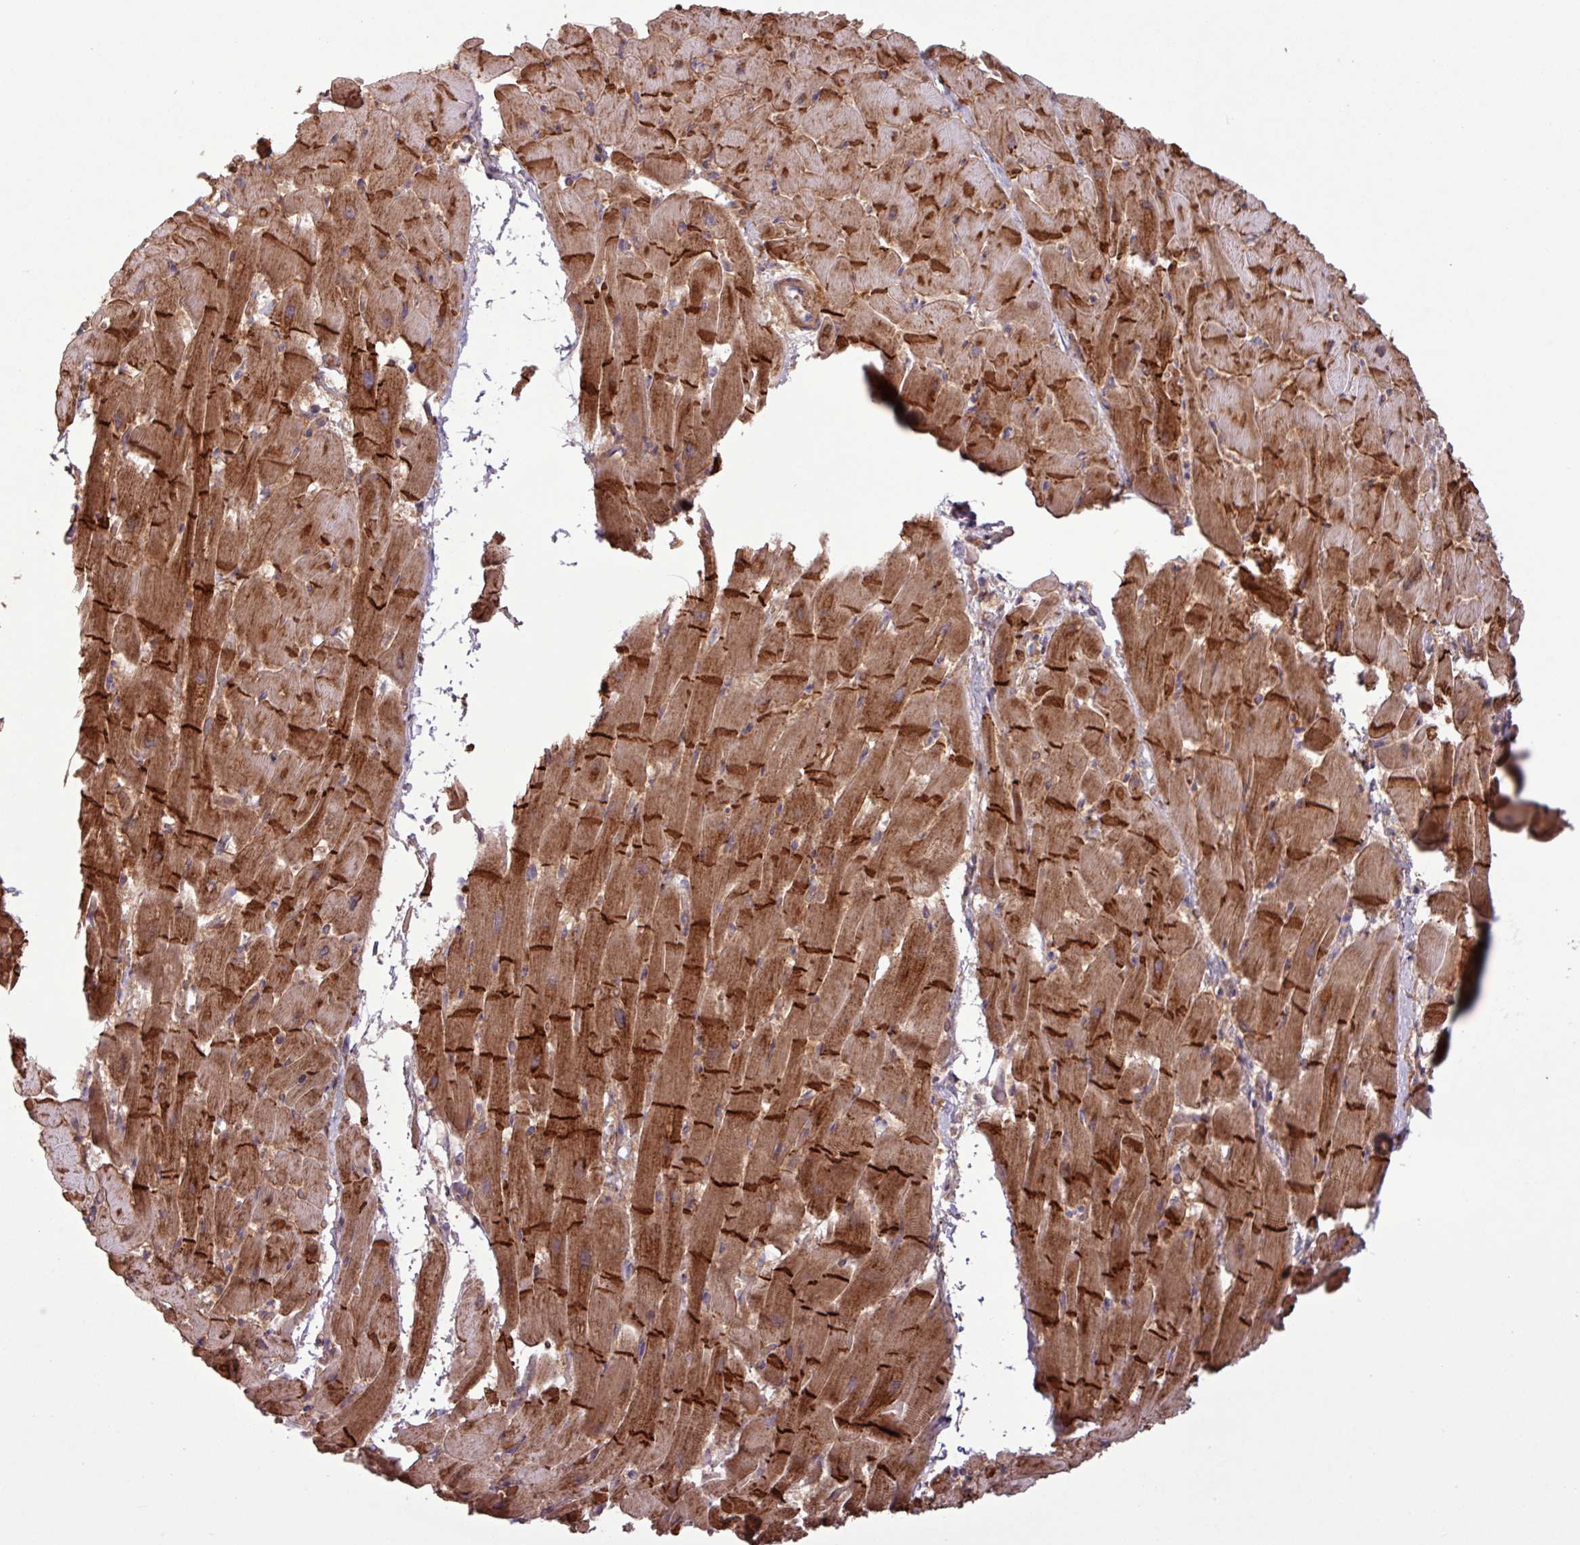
{"staining": {"intensity": "strong", "quantity": ">75%", "location": "cytoplasmic/membranous"}, "tissue": "heart muscle", "cell_type": "Cardiomyocytes", "image_type": "normal", "snomed": [{"axis": "morphology", "description": "Normal tissue, NOS"}, {"axis": "topography", "description": "Heart"}], "caption": "Protein staining shows strong cytoplasmic/membranous positivity in about >75% of cardiomyocytes in normal heart muscle. The protein of interest is stained brown, and the nuclei are stained in blue (DAB (3,3'-diaminobenzidine) IHC with brightfield microscopy, high magnification).", "gene": "PDPR", "patient": {"sex": "male", "age": 37}}